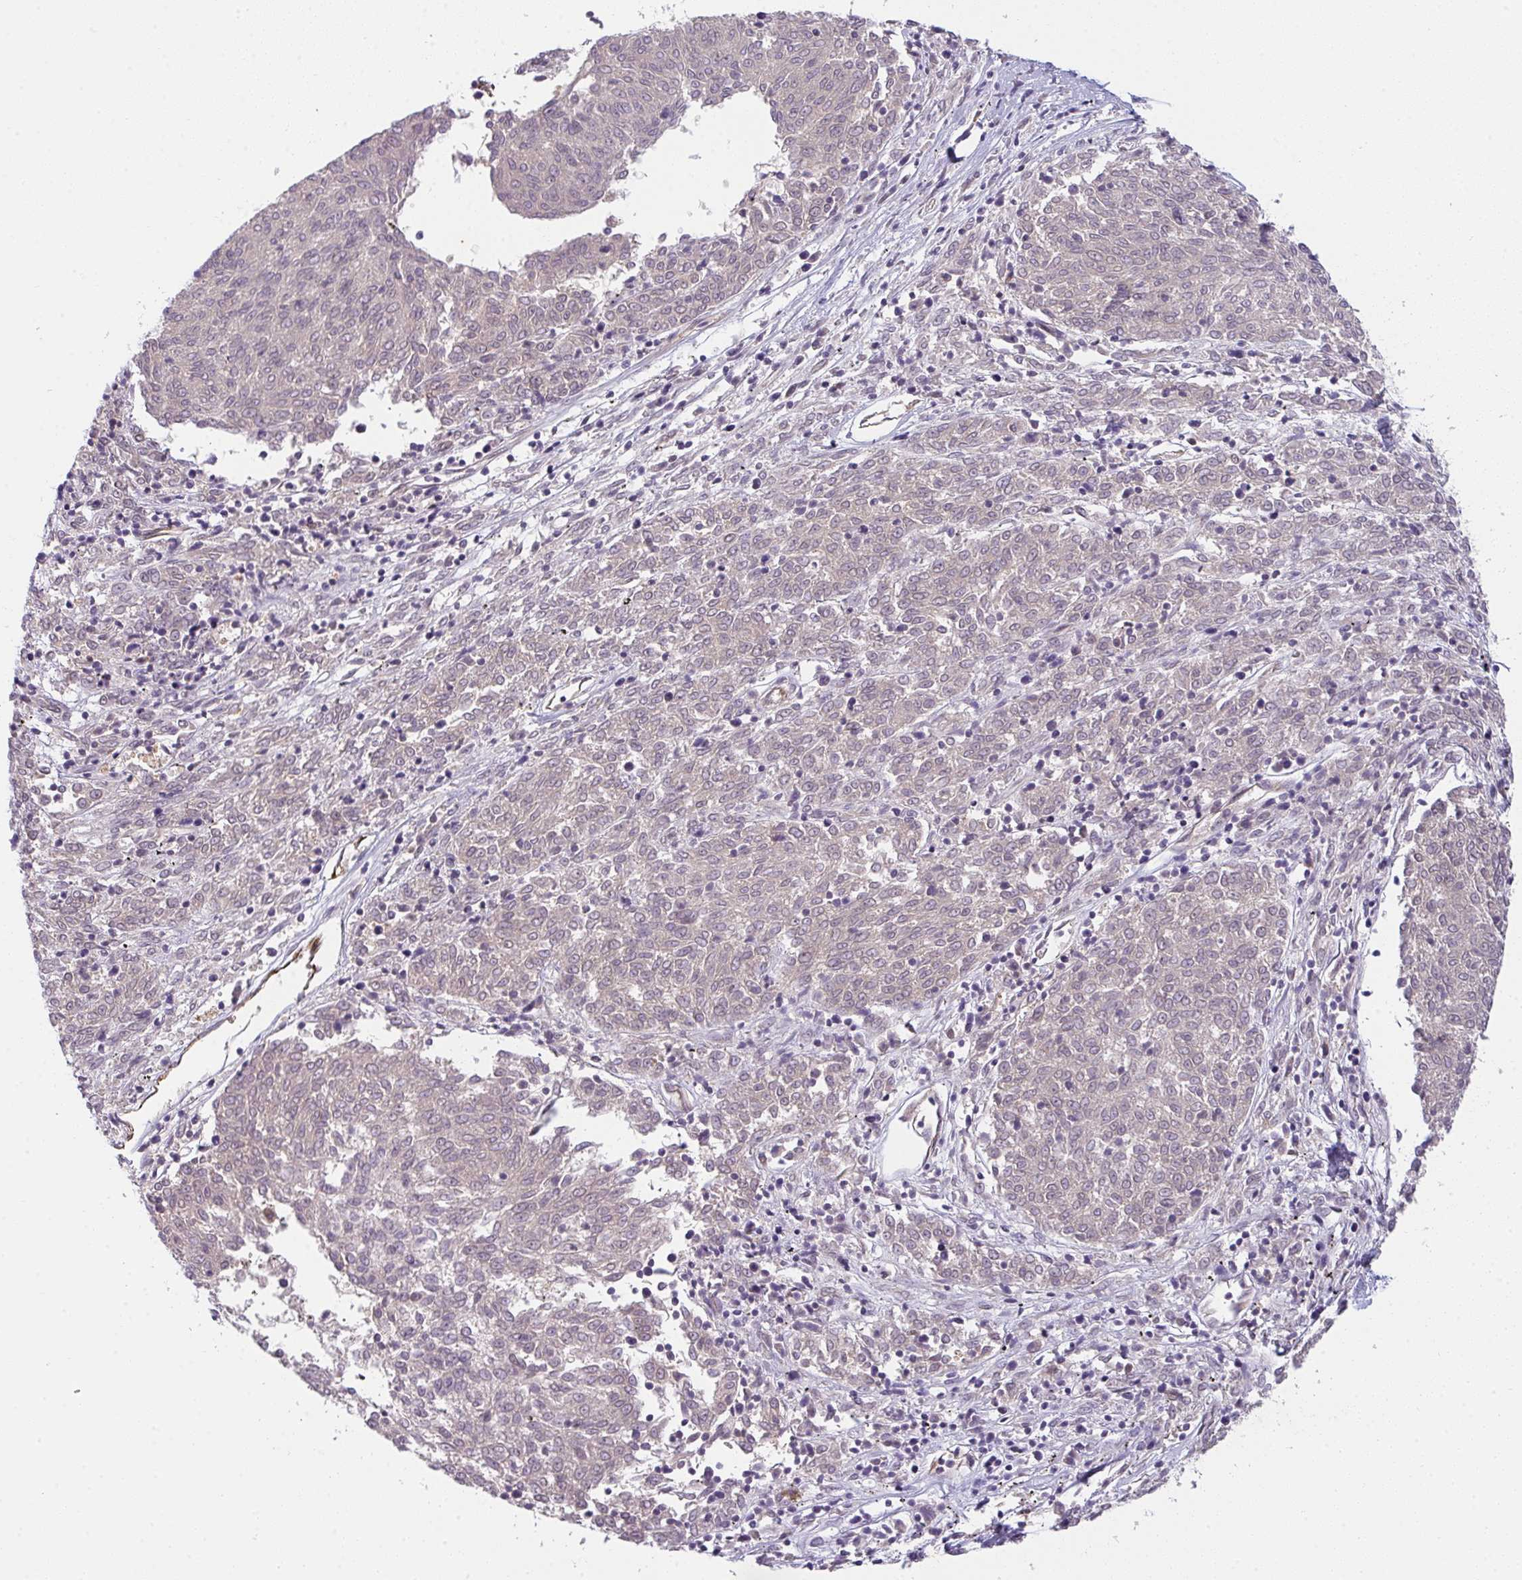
{"staining": {"intensity": "weak", "quantity": "25%-75%", "location": "cytoplasmic/membranous"}, "tissue": "melanoma", "cell_type": "Tumor cells", "image_type": "cancer", "snomed": [{"axis": "morphology", "description": "Malignant melanoma, NOS"}, {"axis": "topography", "description": "Skin"}], "caption": "High-power microscopy captured an immunohistochemistry (IHC) micrograph of malignant melanoma, revealing weak cytoplasmic/membranous positivity in about 25%-75% of tumor cells. (DAB (3,3'-diaminobenzidine) IHC with brightfield microscopy, high magnification).", "gene": "COX7B", "patient": {"sex": "female", "age": 72}}